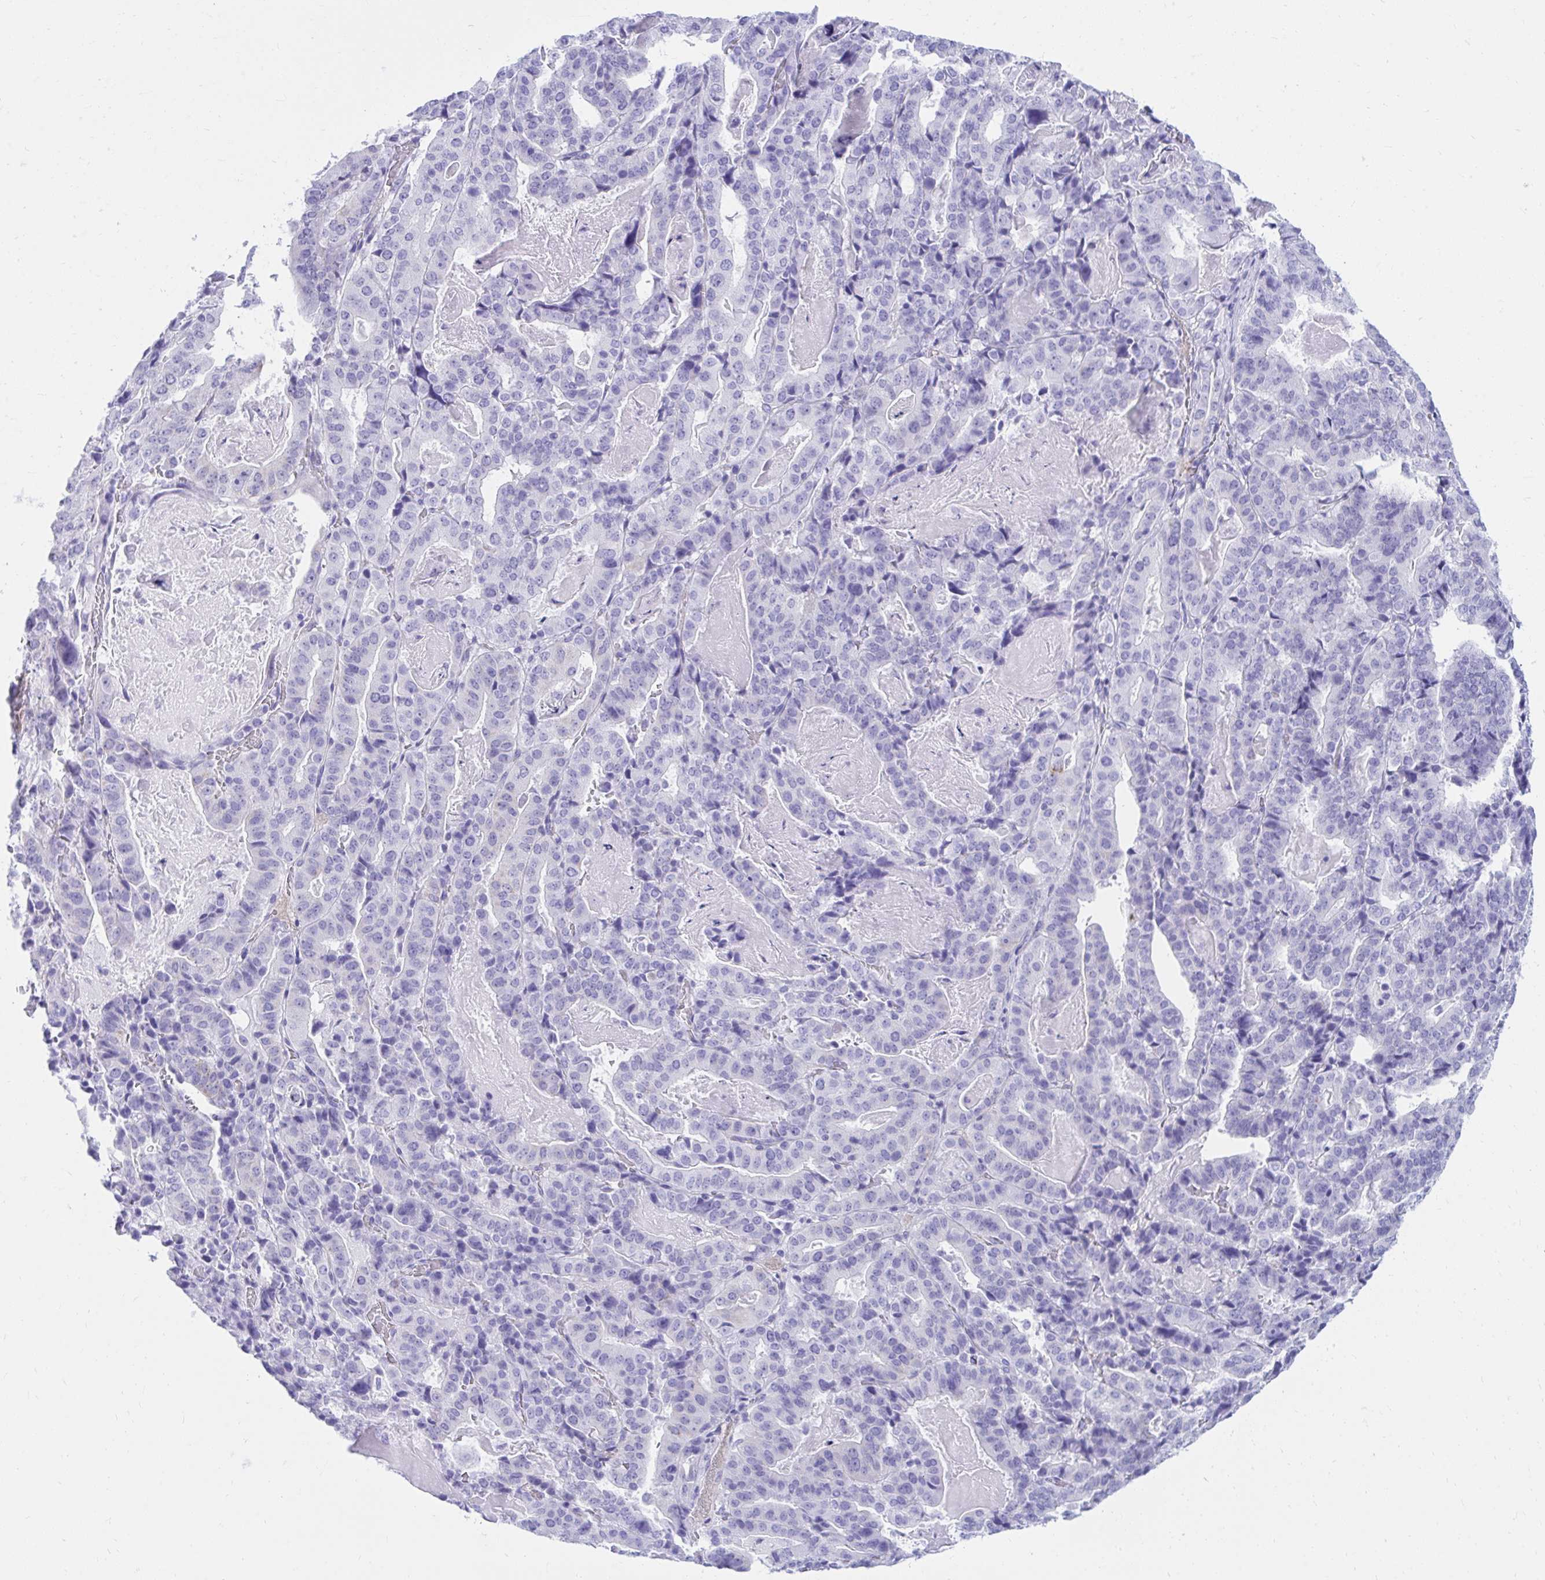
{"staining": {"intensity": "negative", "quantity": "none", "location": "none"}, "tissue": "stomach cancer", "cell_type": "Tumor cells", "image_type": "cancer", "snomed": [{"axis": "morphology", "description": "Adenocarcinoma, NOS"}, {"axis": "topography", "description": "Stomach"}], "caption": "This is an immunohistochemistry (IHC) photomicrograph of stomach adenocarcinoma. There is no expression in tumor cells.", "gene": "SHISA8", "patient": {"sex": "male", "age": 48}}